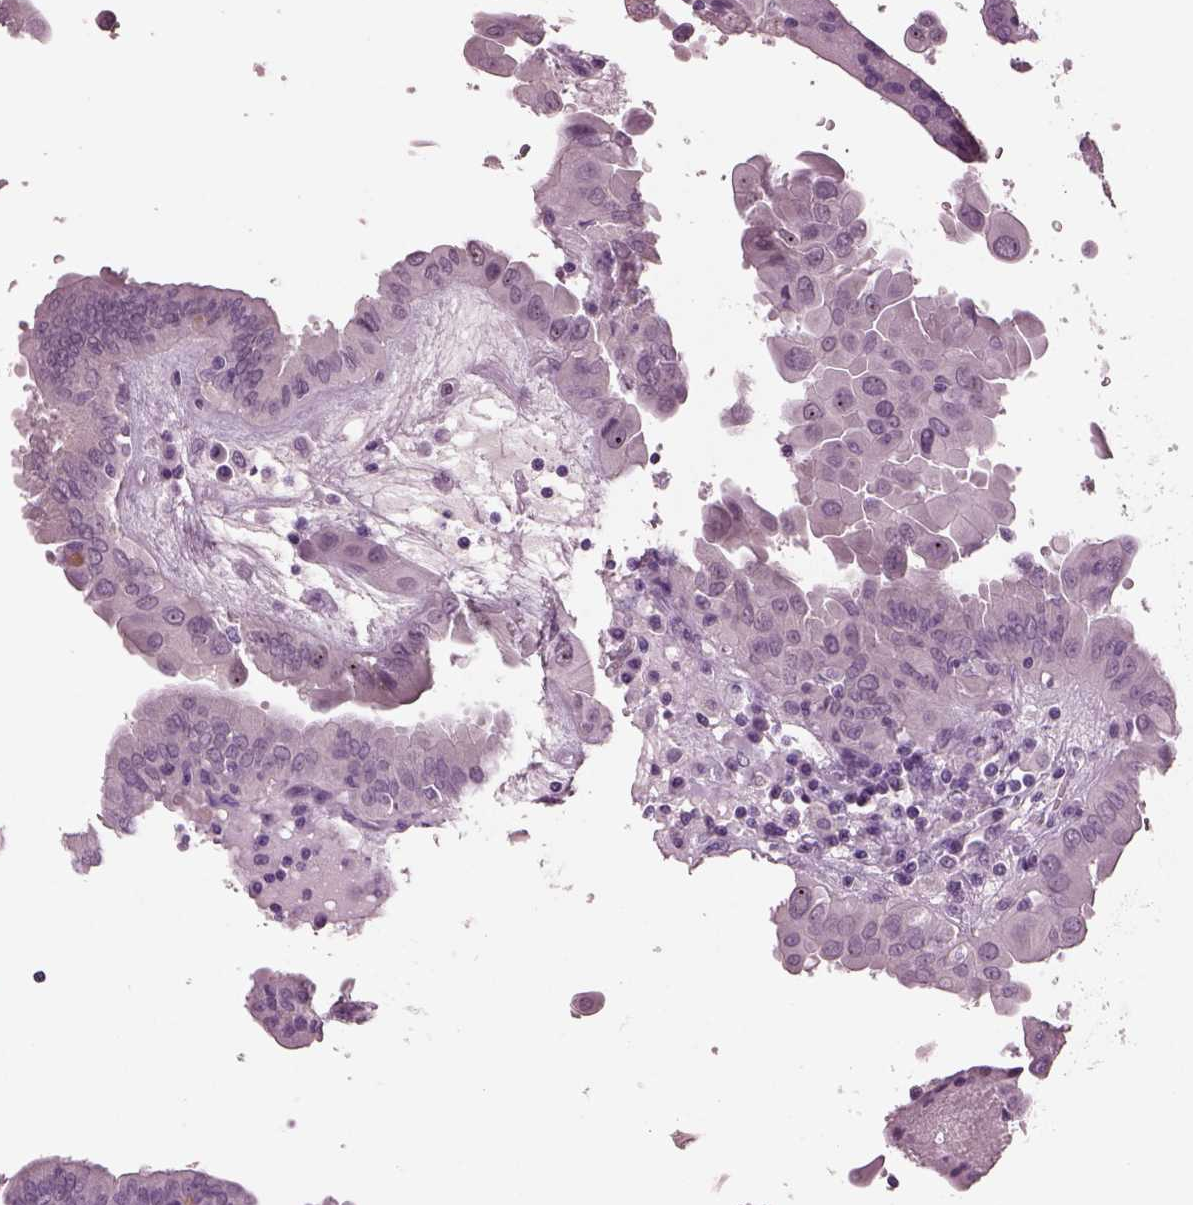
{"staining": {"intensity": "negative", "quantity": "none", "location": "none"}, "tissue": "thyroid cancer", "cell_type": "Tumor cells", "image_type": "cancer", "snomed": [{"axis": "morphology", "description": "Papillary adenocarcinoma, NOS"}, {"axis": "topography", "description": "Thyroid gland"}], "caption": "Immunohistochemistry of thyroid cancer shows no expression in tumor cells.", "gene": "MIB2", "patient": {"sex": "female", "age": 37}}